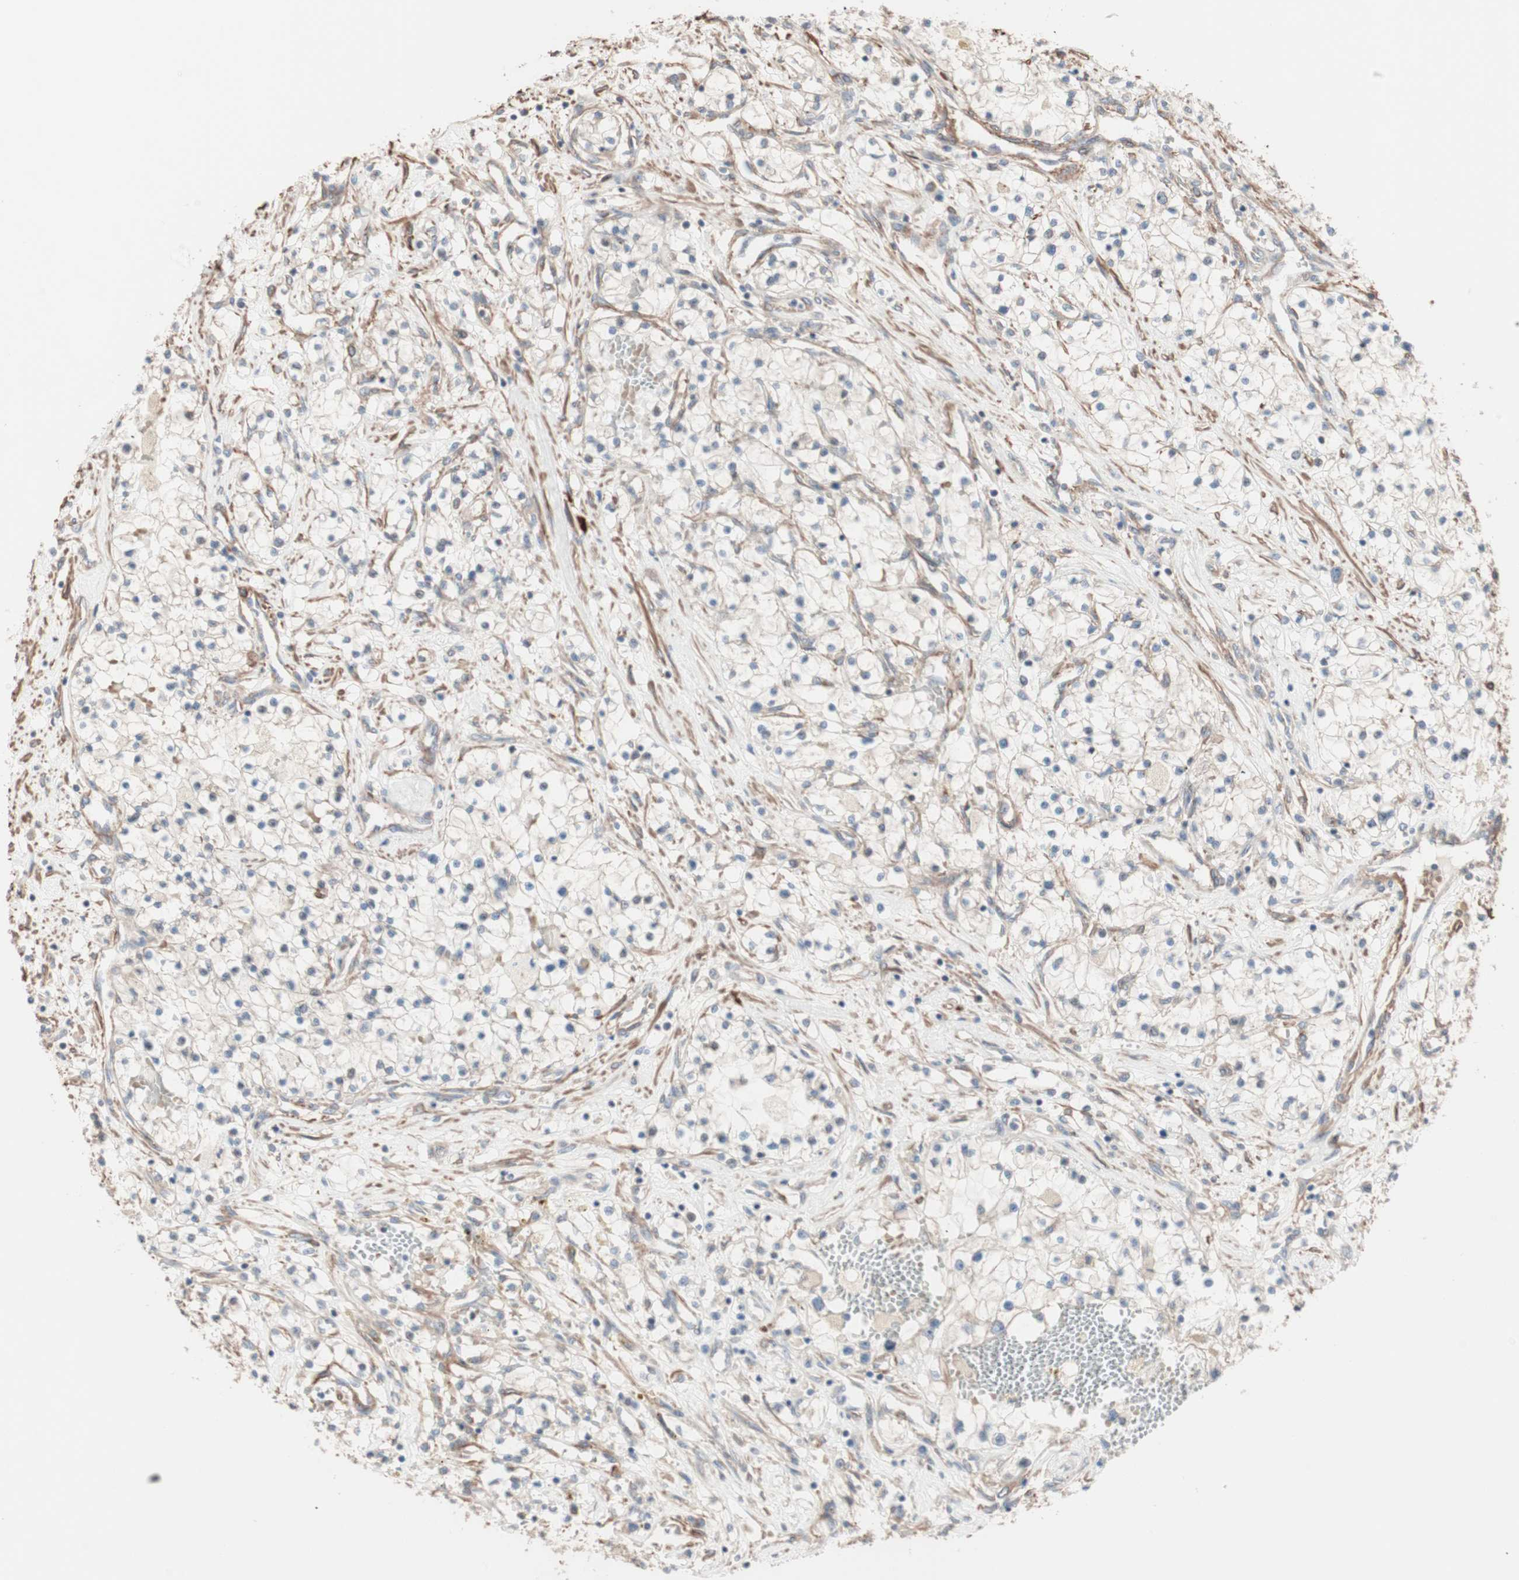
{"staining": {"intensity": "weak", "quantity": "<25%", "location": "cytoplasmic/membranous"}, "tissue": "renal cancer", "cell_type": "Tumor cells", "image_type": "cancer", "snomed": [{"axis": "morphology", "description": "Adenocarcinoma, NOS"}, {"axis": "topography", "description": "Kidney"}], "caption": "An image of renal cancer (adenocarcinoma) stained for a protein reveals no brown staining in tumor cells. (DAB (3,3'-diaminobenzidine) immunohistochemistry (IHC) with hematoxylin counter stain).", "gene": "ALG5", "patient": {"sex": "male", "age": 68}}